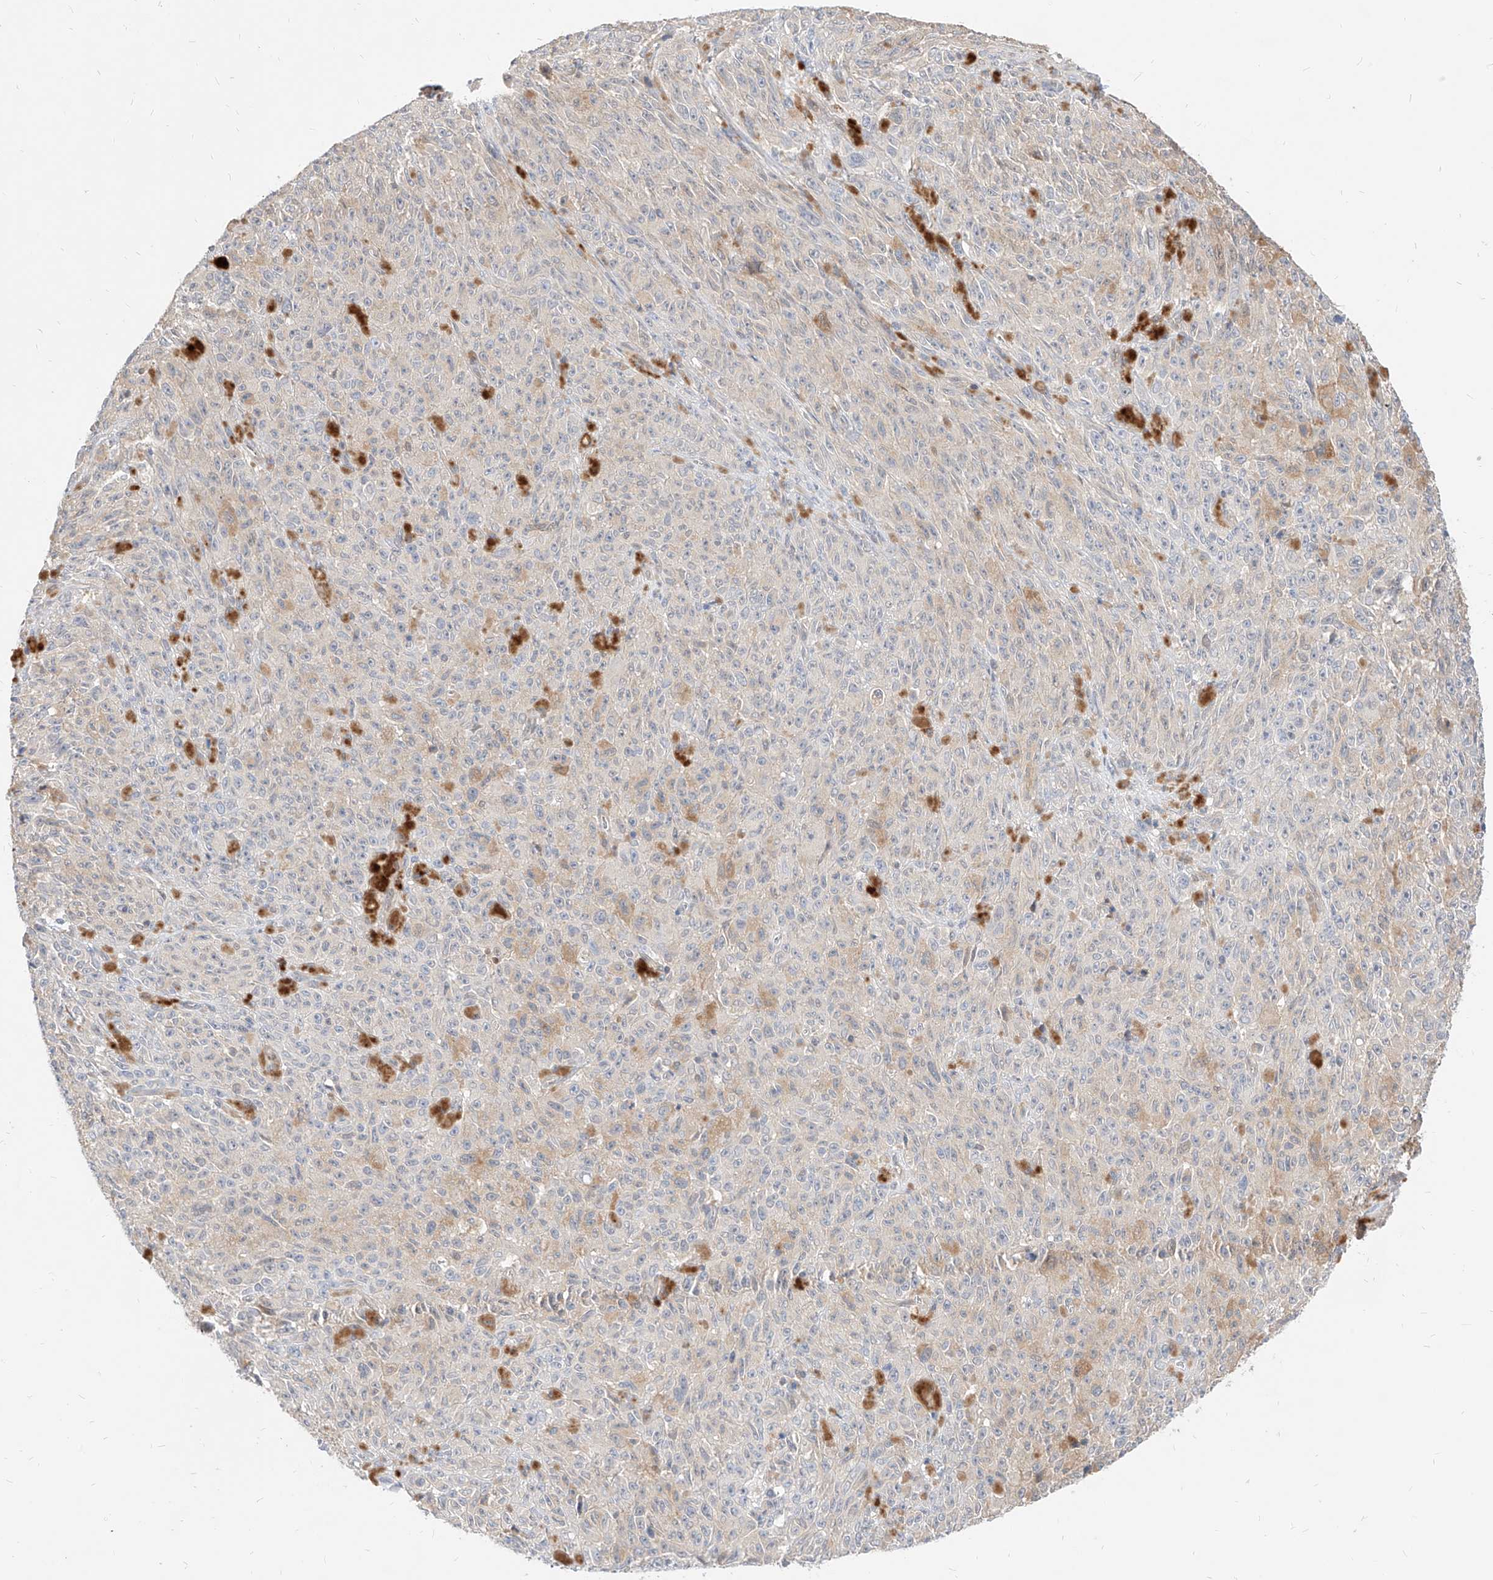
{"staining": {"intensity": "negative", "quantity": "none", "location": "none"}, "tissue": "melanoma", "cell_type": "Tumor cells", "image_type": "cancer", "snomed": [{"axis": "morphology", "description": "Malignant melanoma, NOS"}, {"axis": "topography", "description": "Skin"}], "caption": "Protein analysis of malignant melanoma demonstrates no significant expression in tumor cells.", "gene": "TSNAX", "patient": {"sex": "female", "age": 82}}